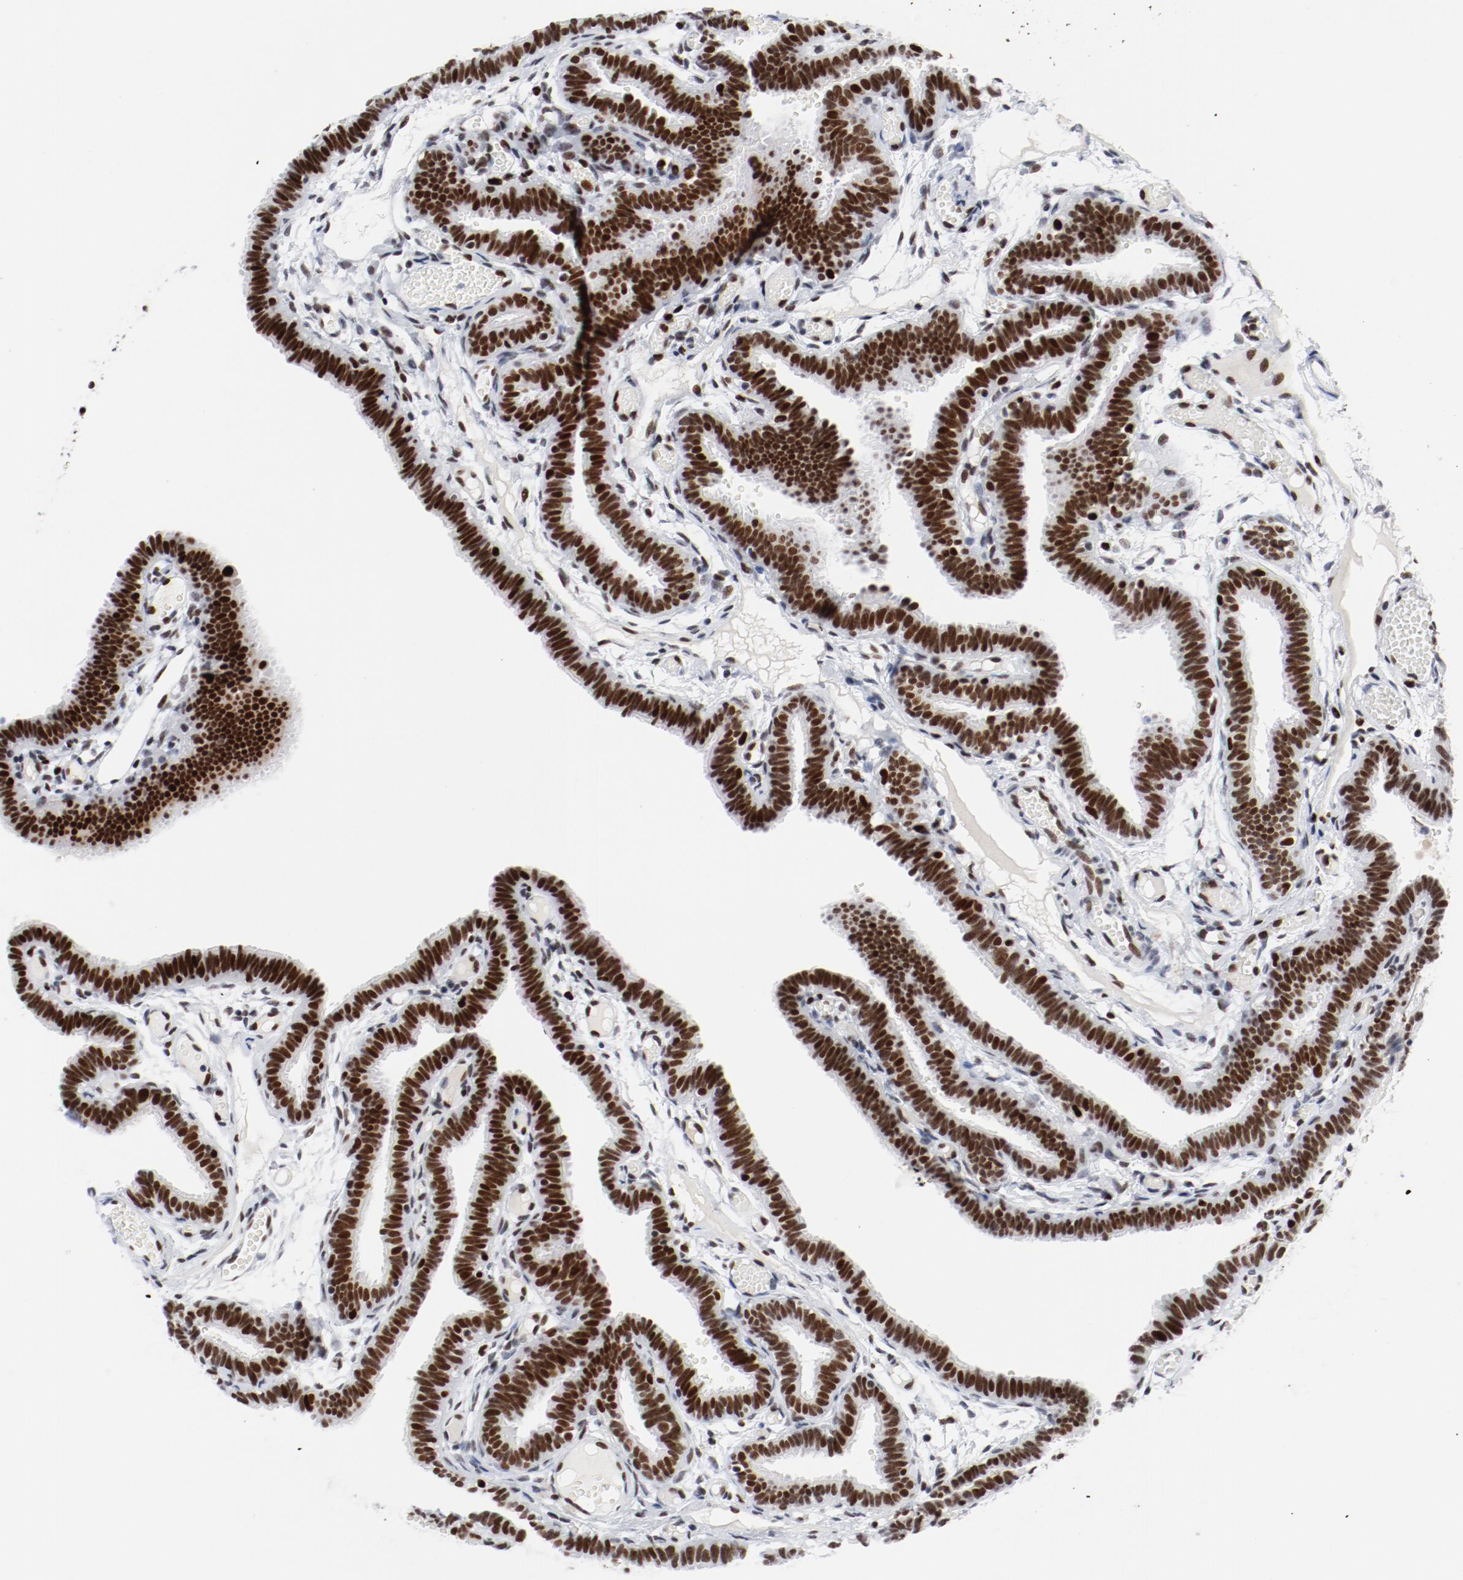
{"staining": {"intensity": "strong", "quantity": ">75%", "location": "cytoplasmic/membranous,nuclear"}, "tissue": "fallopian tube", "cell_type": "Glandular cells", "image_type": "normal", "snomed": [{"axis": "morphology", "description": "Normal tissue, NOS"}, {"axis": "topography", "description": "Fallopian tube"}], "caption": "Immunohistochemical staining of unremarkable human fallopian tube reveals high levels of strong cytoplasmic/membranous,nuclear expression in approximately >75% of glandular cells.", "gene": "POLD1", "patient": {"sex": "female", "age": 29}}